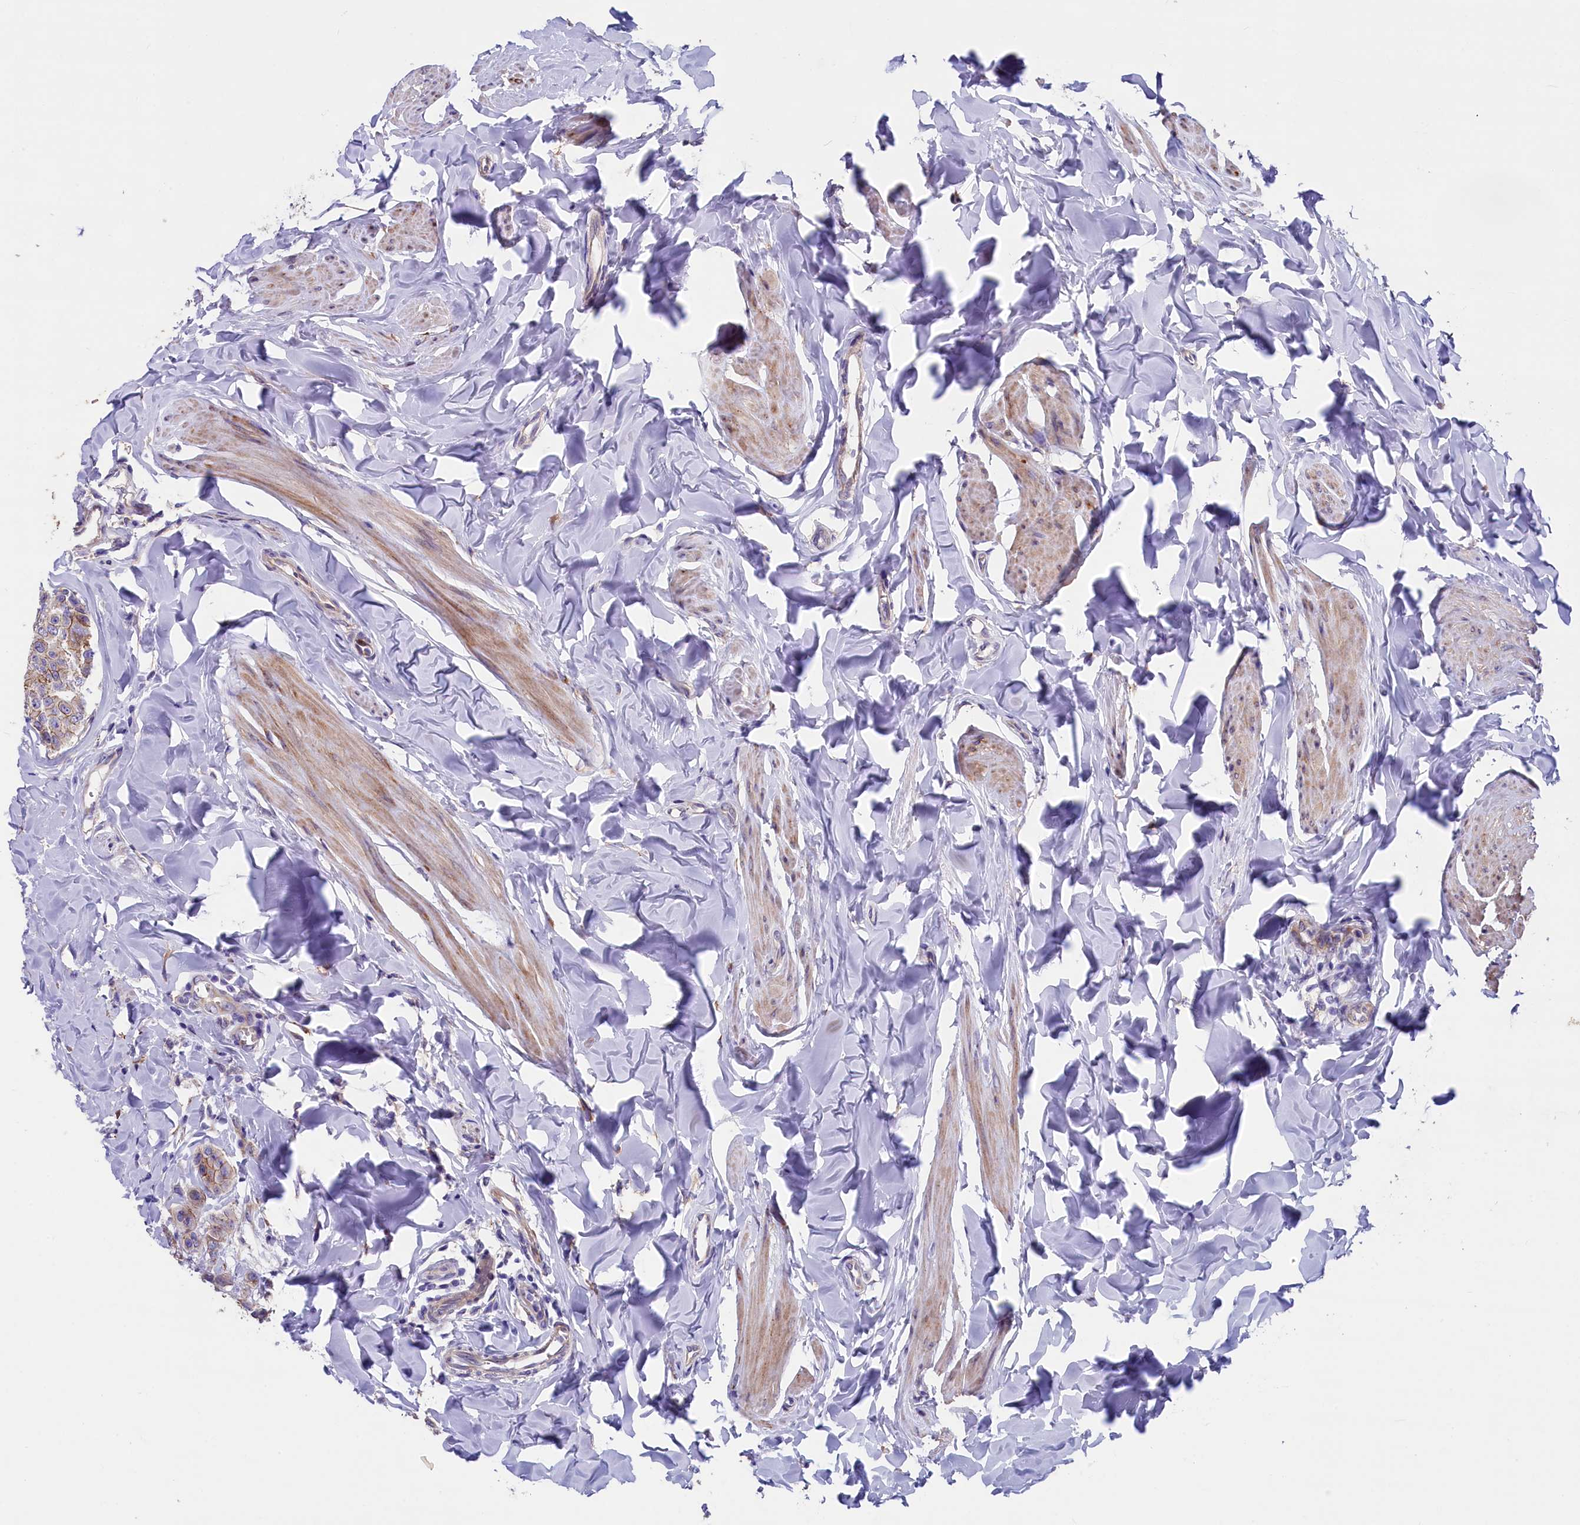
{"staining": {"intensity": "moderate", "quantity": "25%-75%", "location": "cytoplasmic/membranous"}, "tissue": "breast cancer", "cell_type": "Tumor cells", "image_type": "cancer", "snomed": [{"axis": "morphology", "description": "Duct carcinoma"}, {"axis": "topography", "description": "Breast"}], "caption": "Human intraductal carcinoma (breast) stained with a protein marker demonstrates moderate staining in tumor cells.", "gene": "GPR108", "patient": {"sex": "female", "age": 40}}